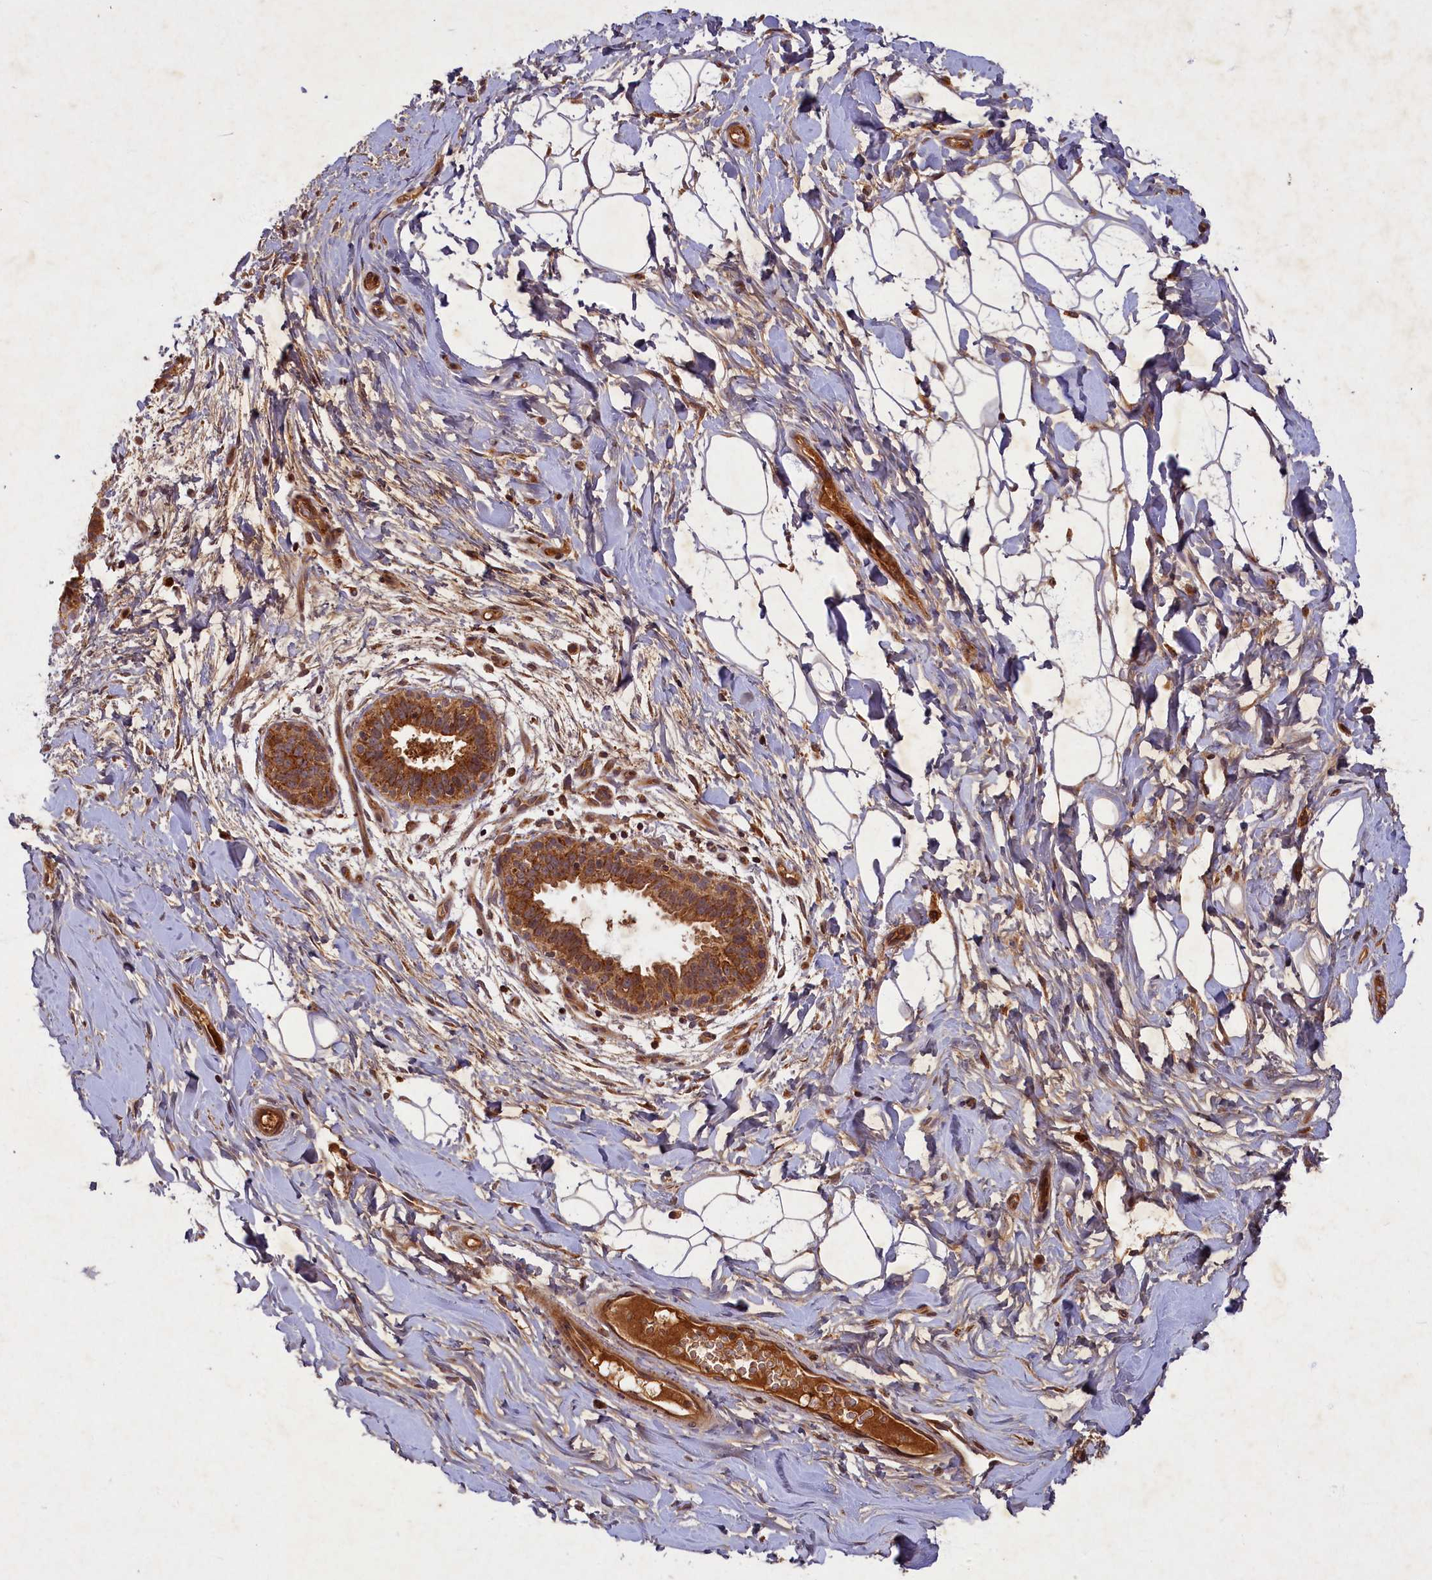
{"staining": {"intensity": "weak", "quantity": "25%-75%", "location": "cytoplasmic/membranous"}, "tissue": "adipose tissue", "cell_type": "Adipocytes", "image_type": "normal", "snomed": [{"axis": "morphology", "description": "Normal tissue, NOS"}, {"axis": "topography", "description": "Breast"}], "caption": "The micrograph shows immunohistochemical staining of unremarkable adipose tissue. There is weak cytoplasmic/membranous positivity is identified in approximately 25%-75% of adipocytes.", "gene": "SLC11A2", "patient": {"sex": "female", "age": 26}}